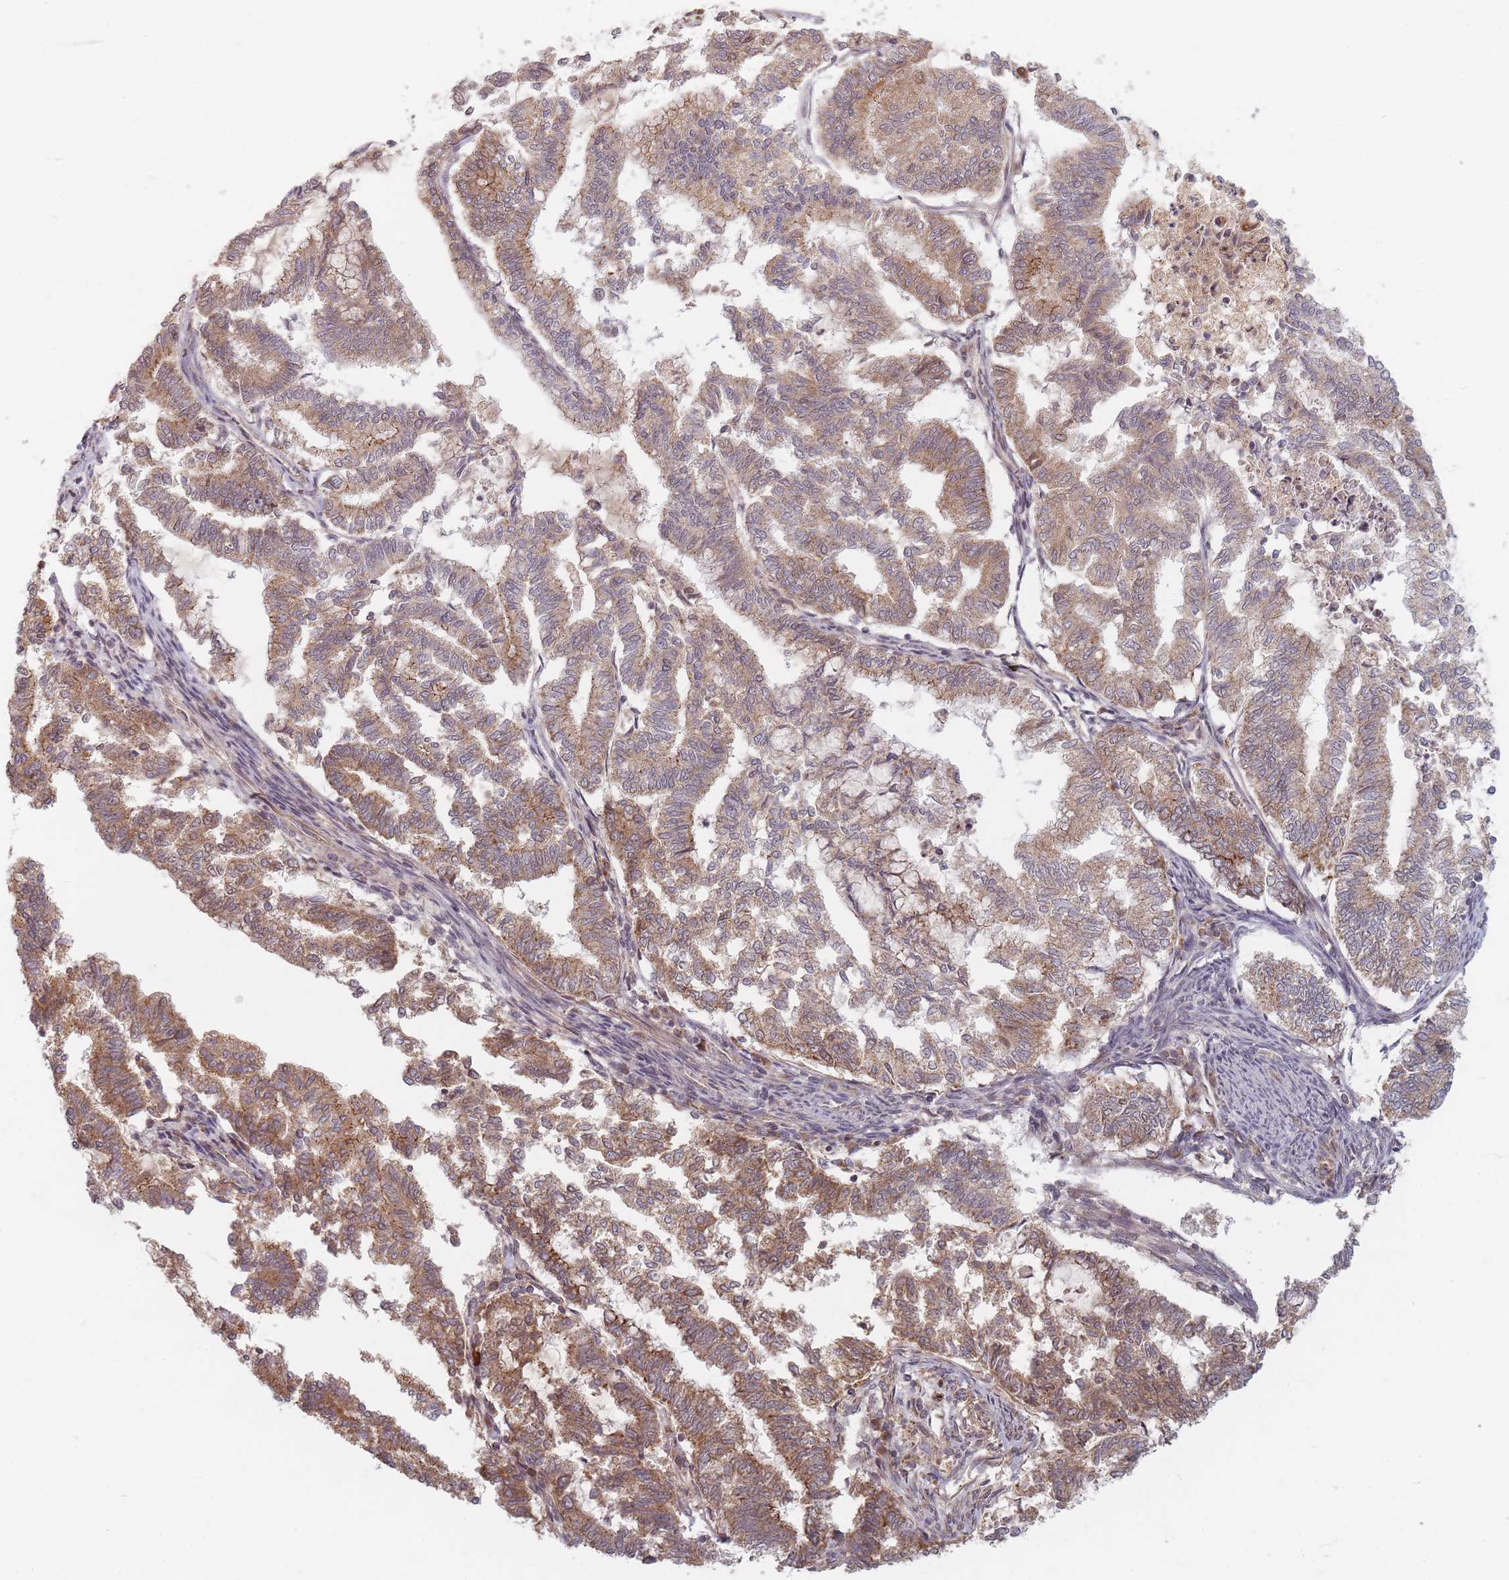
{"staining": {"intensity": "moderate", "quantity": ">75%", "location": "cytoplasmic/membranous"}, "tissue": "endometrial cancer", "cell_type": "Tumor cells", "image_type": "cancer", "snomed": [{"axis": "morphology", "description": "Adenocarcinoma, NOS"}, {"axis": "topography", "description": "Endometrium"}], "caption": "Immunohistochemistry histopathology image of human endometrial adenocarcinoma stained for a protein (brown), which exhibits medium levels of moderate cytoplasmic/membranous expression in about >75% of tumor cells.", "gene": "RADX", "patient": {"sex": "female", "age": 79}}